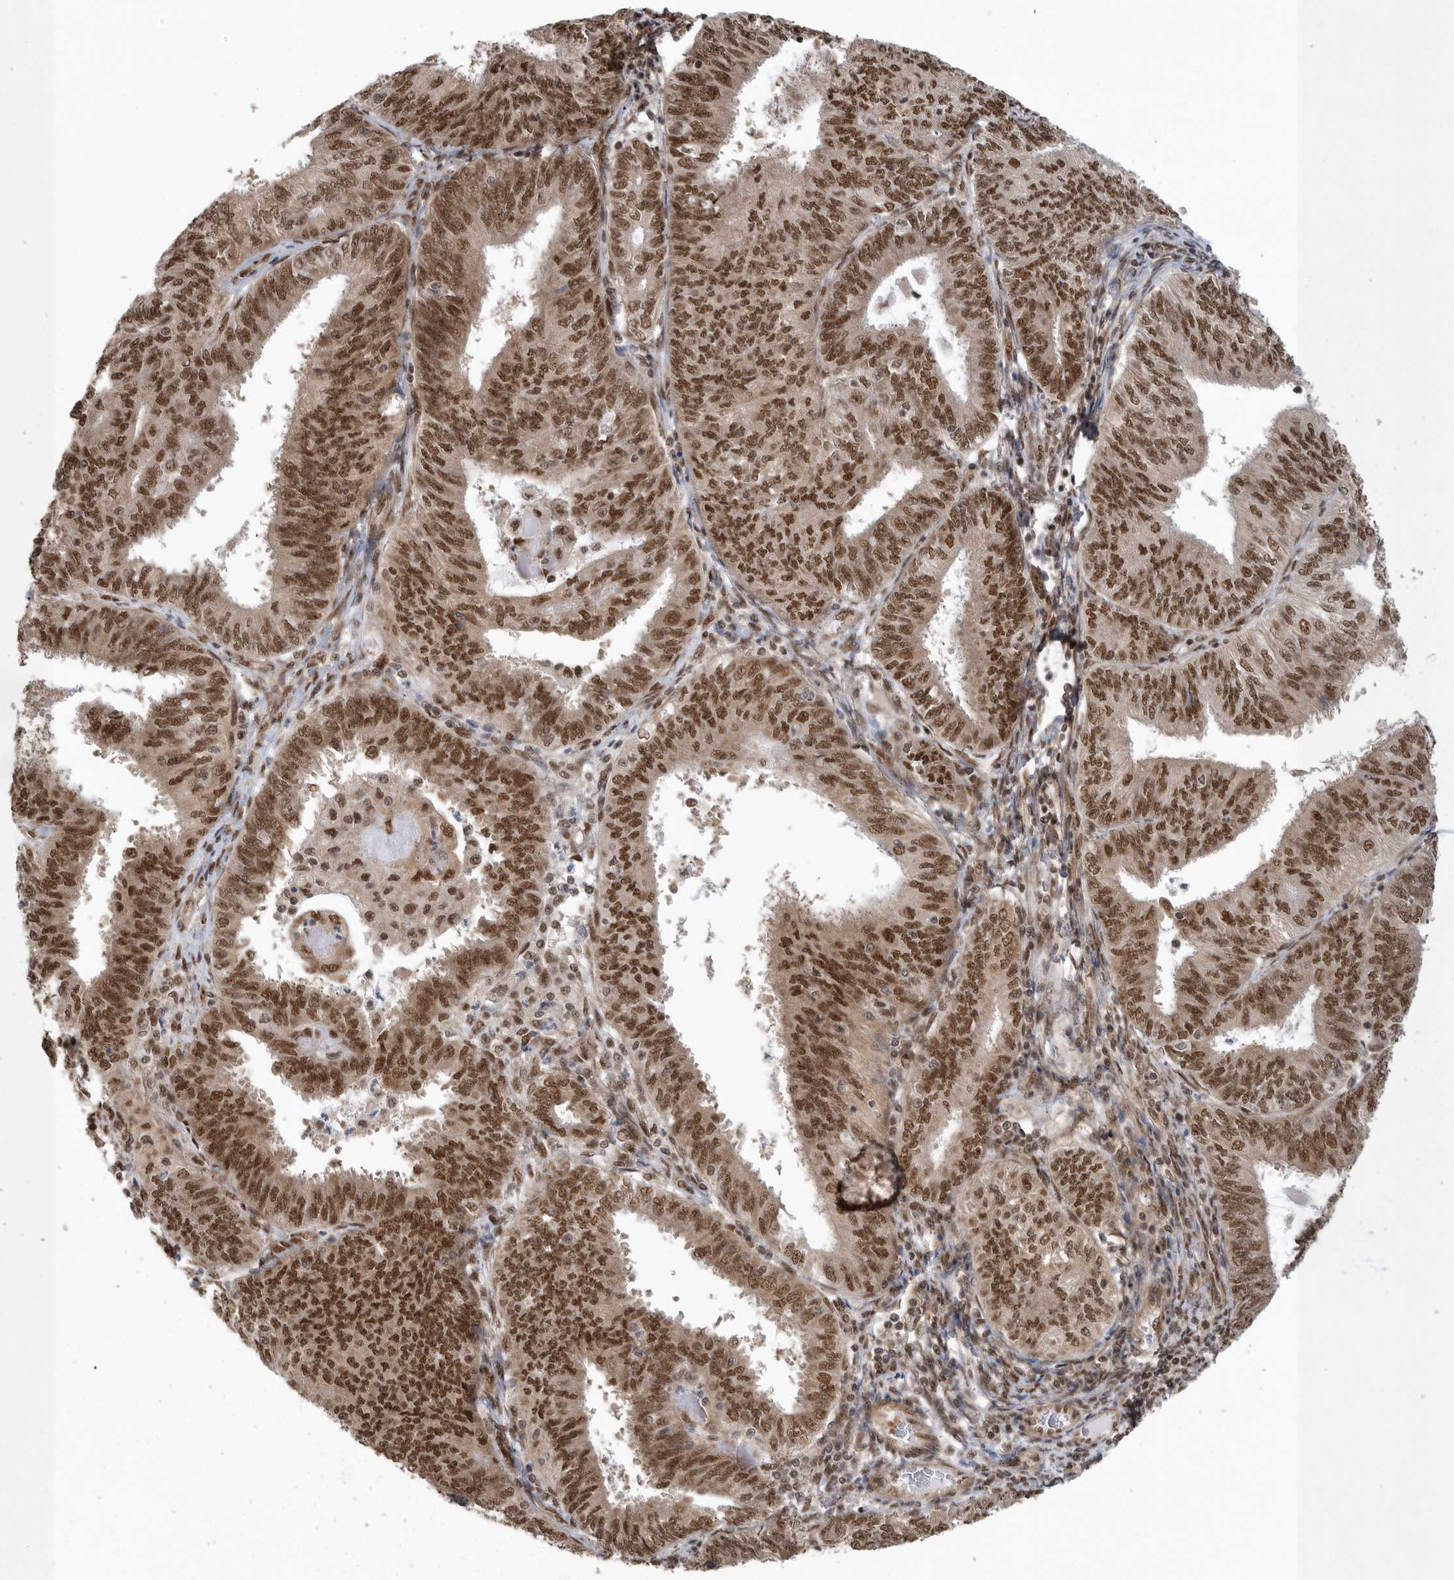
{"staining": {"intensity": "strong", "quantity": ">75%", "location": "nuclear"}, "tissue": "endometrial cancer", "cell_type": "Tumor cells", "image_type": "cancer", "snomed": [{"axis": "morphology", "description": "Adenocarcinoma, NOS"}, {"axis": "topography", "description": "Endometrium"}], "caption": "Endometrial adenocarcinoma stained with IHC displays strong nuclear positivity in approximately >75% of tumor cells.", "gene": "VPS50", "patient": {"sex": "female", "age": 58}}